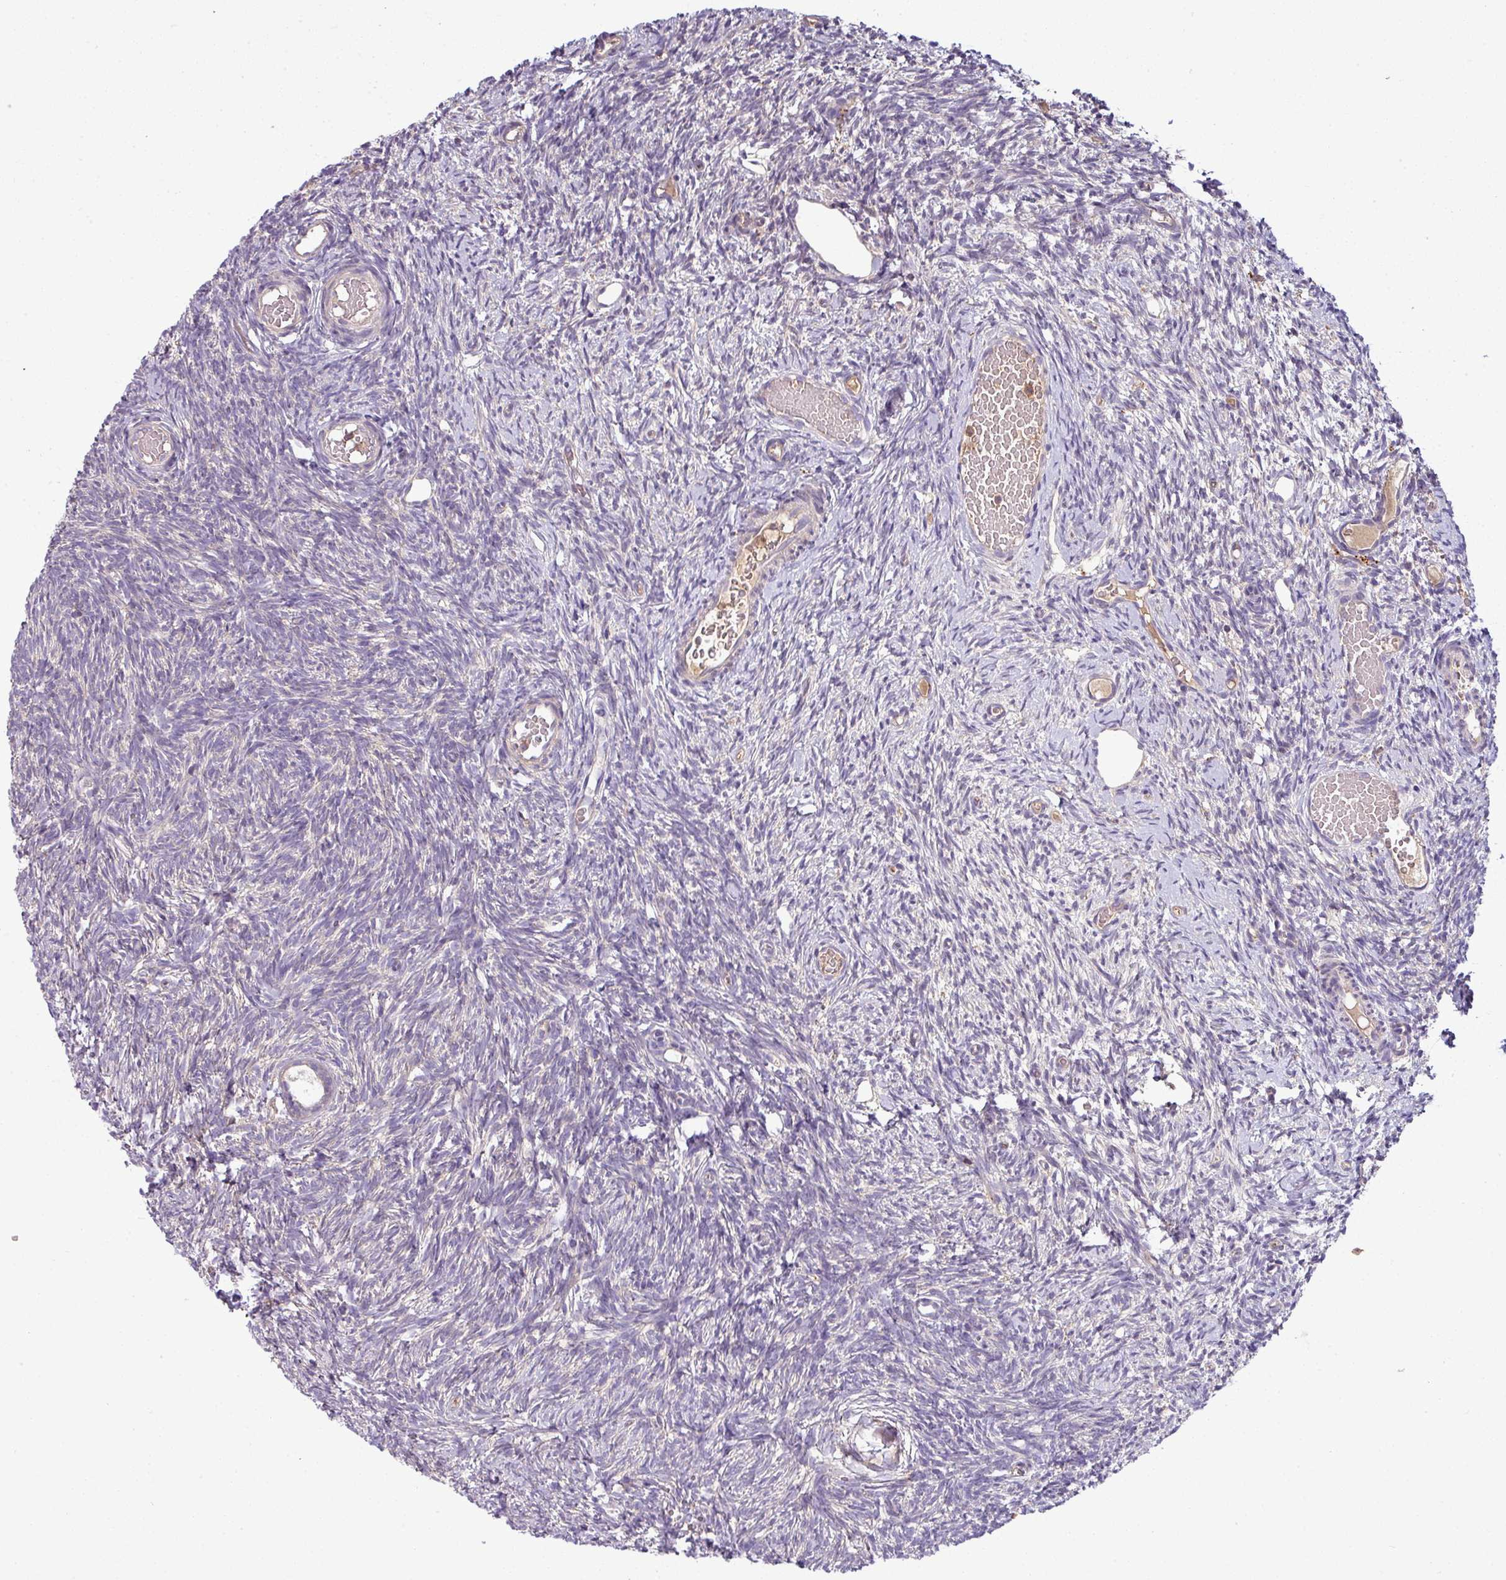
{"staining": {"intensity": "moderate", "quantity": ">75%", "location": "cytoplasmic/membranous"}, "tissue": "ovary", "cell_type": "Follicle cells", "image_type": "normal", "snomed": [{"axis": "morphology", "description": "Normal tissue, NOS"}, {"axis": "topography", "description": "Ovary"}], "caption": "Immunohistochemical staining of unremarkable human ovary shows >75% levels of moderate cytoplasmic/membranous protein expression in about >75% of follicle cells. Immunohistochemistry (ihc) stains the protein of interest in brown and the nuclei are stained blue.", "gene": "LRRC74B", "patient": {"sex": "female", "age": 39}}